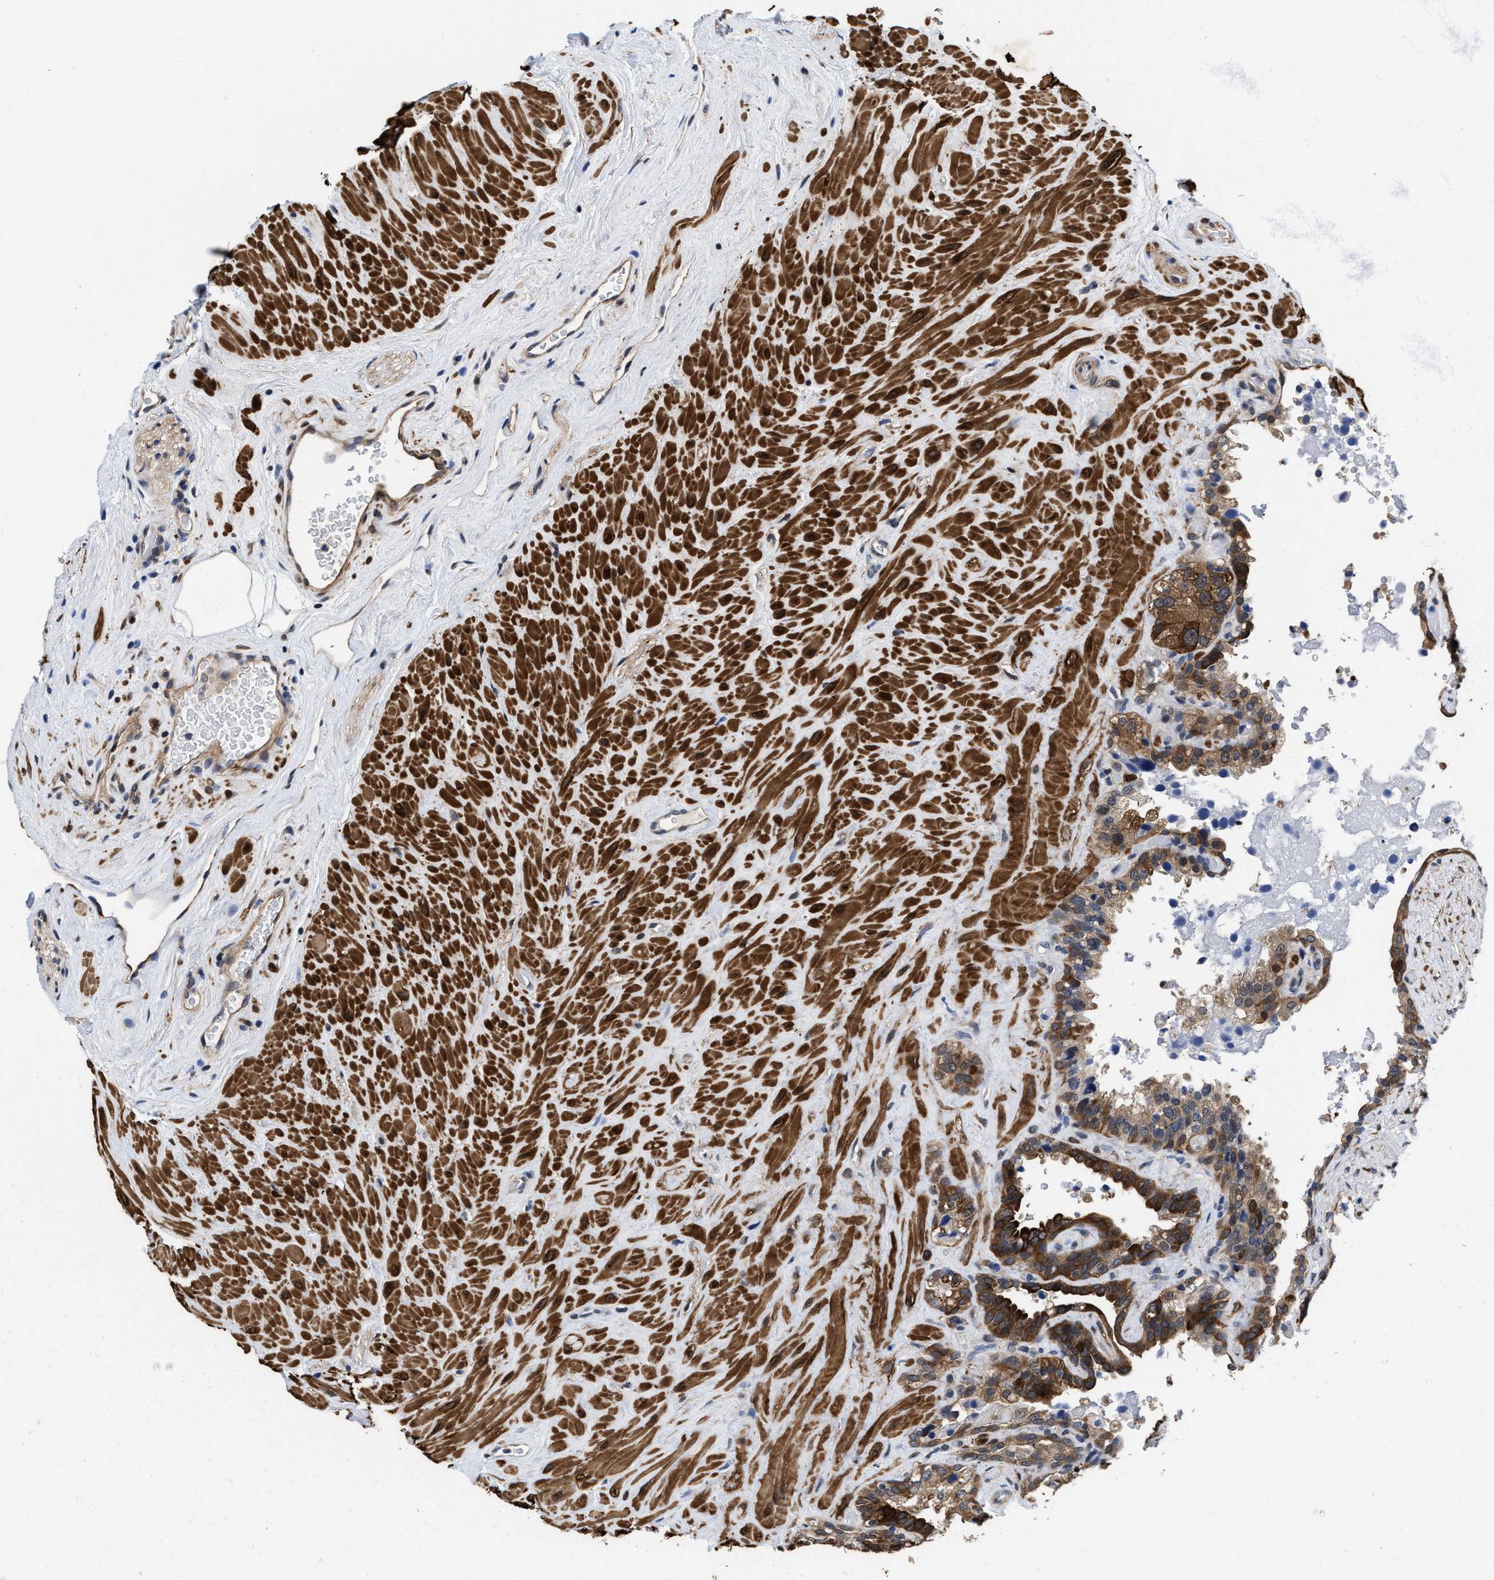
{"staining": {"intensity": "strong", "quantity": "<25%", "location": "cytoplasmic/membranous"}, "tissue": "seminal vesicle", "cell_type": "Glandular cells", "image_type": "normal", "snomed": [{"axis": "morphology", "description": "Normal tissue, NOS"}, {"axis": "topography", "description": "Seminal veicle"}], "caption": "Strong cytoplasmic/membranous expression for a protein is appreciated in about <25% of glandular cells of unremarkable seminal vesicle using IHC.", "gene": "KIF12", "patient": {"sex": "male", "age": 68}}